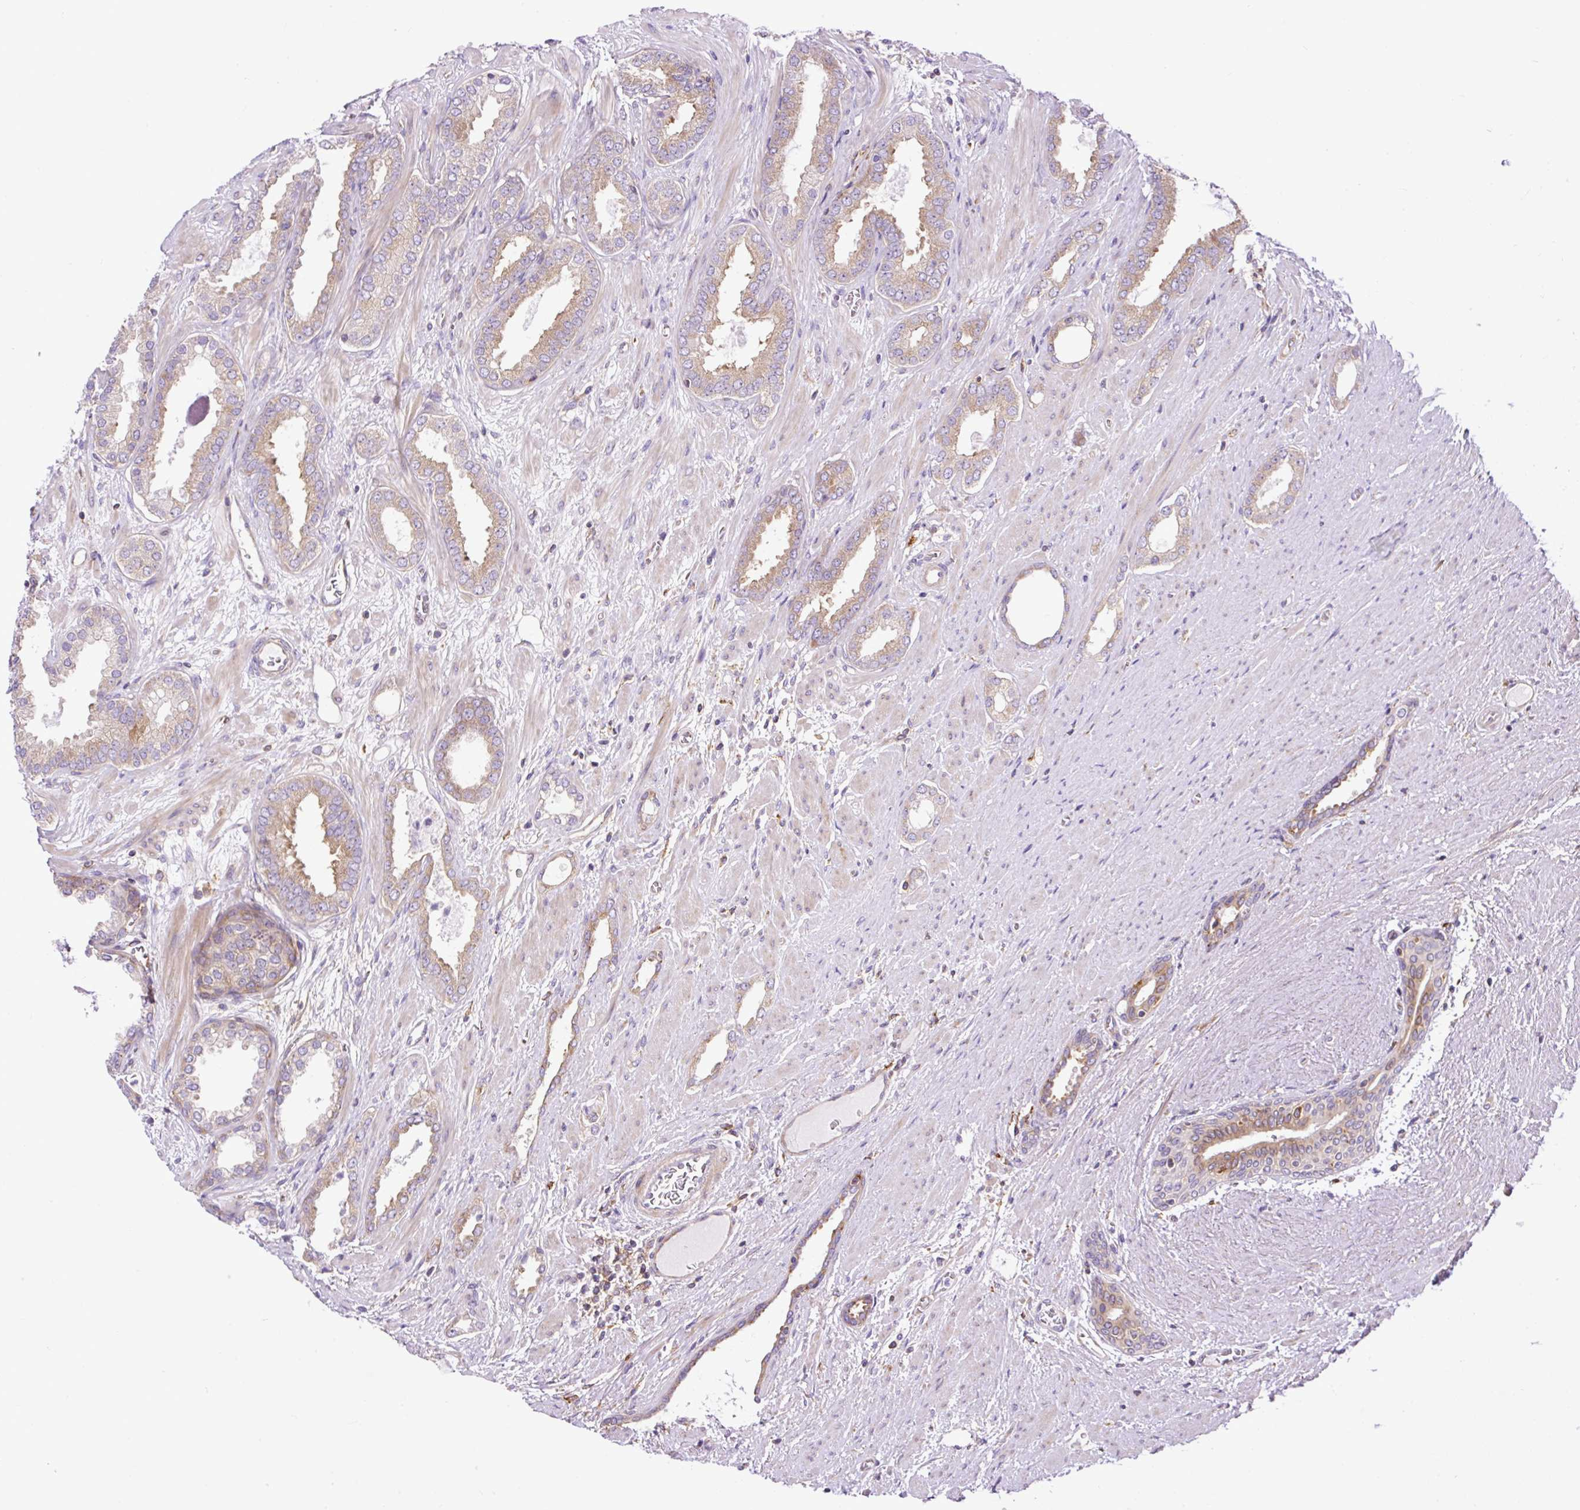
{"staining": {"intensity": "weak", "quantity": ">75%", "location": "cytoplasmic/membranous"}, "tissue": "prostate cancer", "cell_type": "Tumor cells", "image_type": "cancer", "snomed": [{"axis": "morphology", "description": "Adenocarcinoma, High grade"}, {"axis": "topography", "description": "Prostate"}], "caption": "IHC photomicrograph of prostate cancer stained for a protein (brown), which displays low levels of weak cytoplasmic/membranous staining in approximately >75% of tumor cells.", "gene": "MAP1S", "patient": {"sex": "male", "age": 58}}